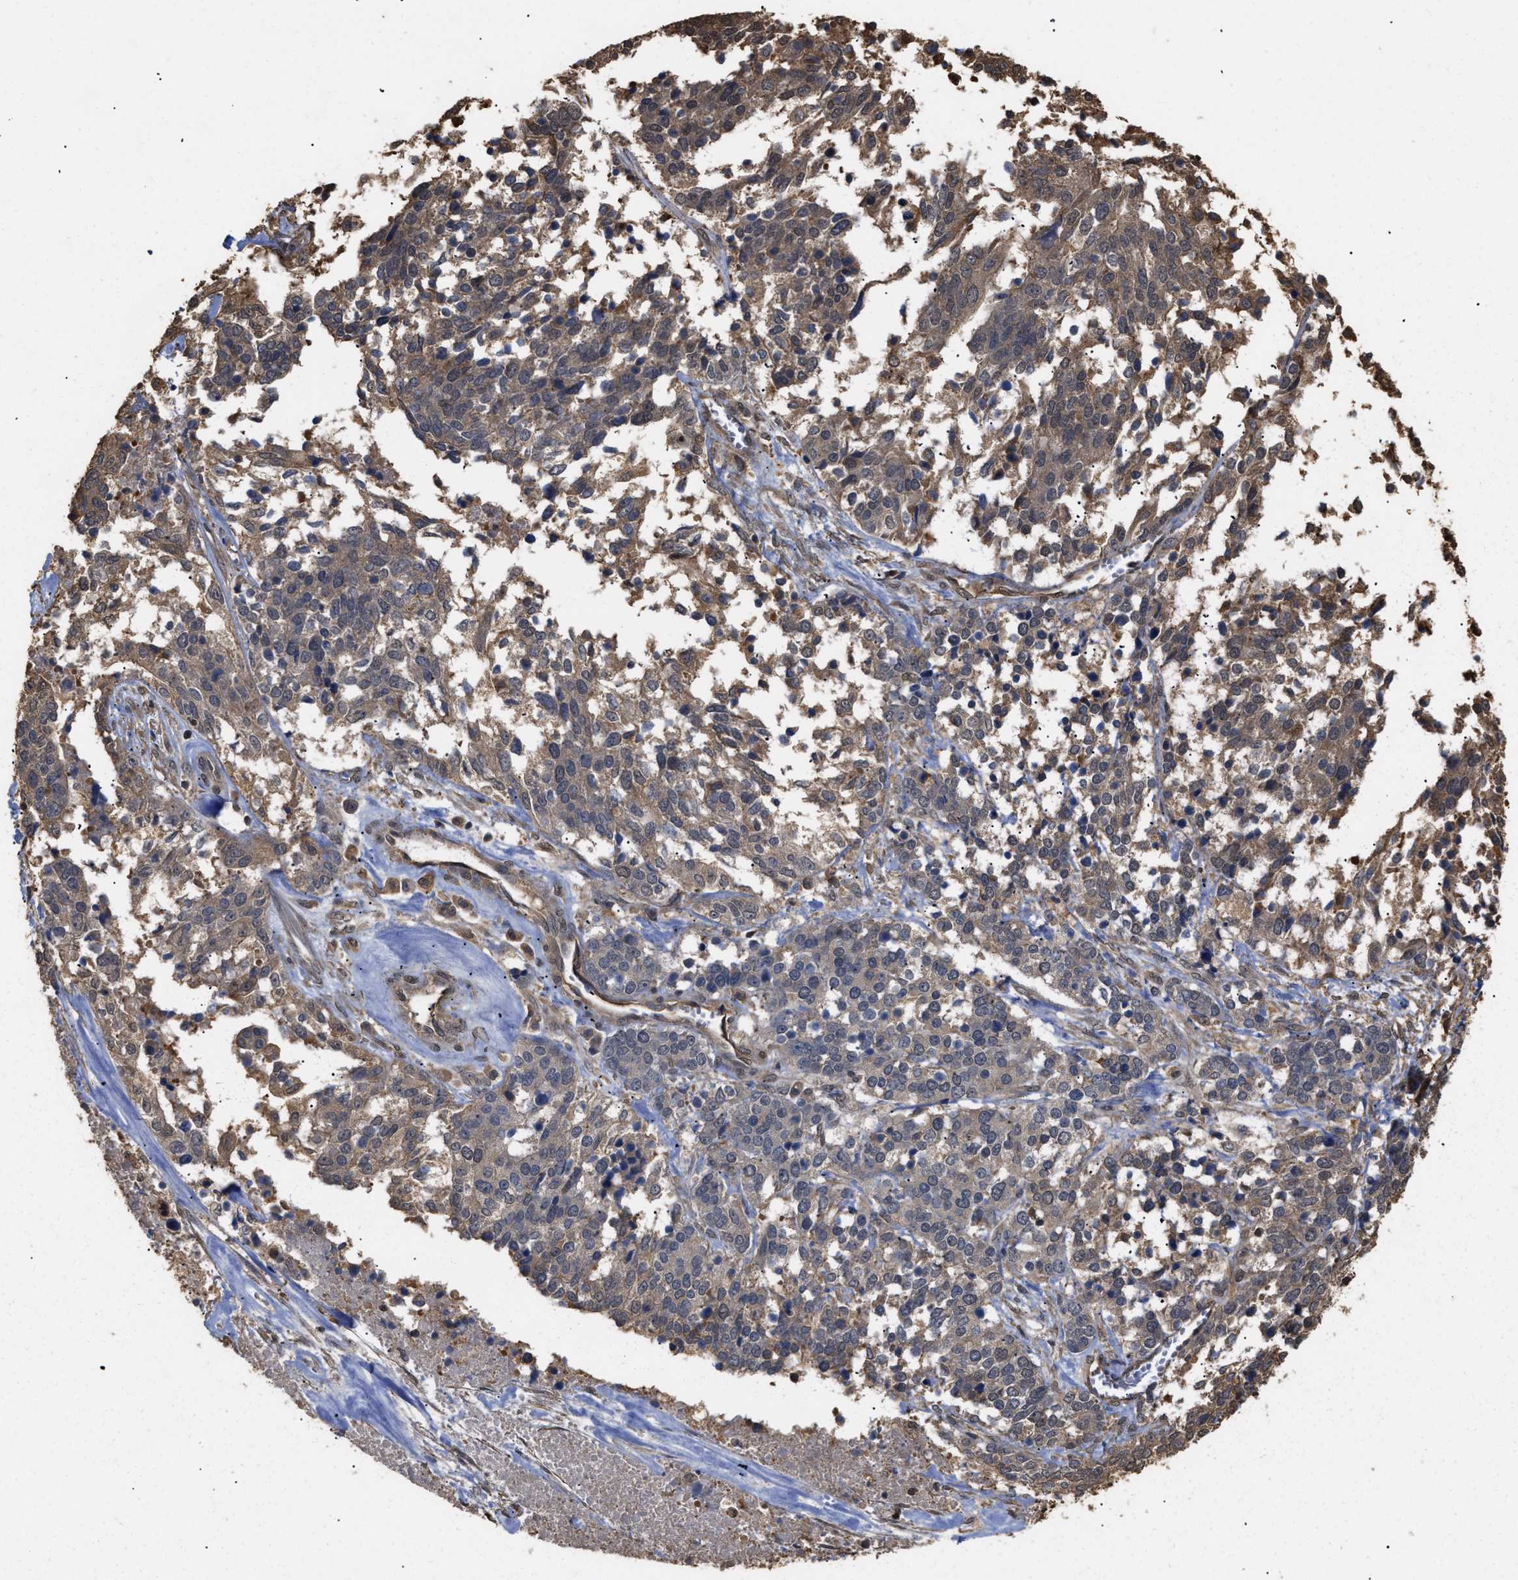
{"staining": {"intensity": "moderate", "quantity": ">75%", "location": "cytoplasmic/membranous"}, "tissue": "ovarian cancer", "cell_type": "Tumor cells", "image_type": "cancer", "snomed": [{"axis": "morphology", "description": "Cystadenocarcinoma, serous, NOS"}, {"axis": "topography", "description": "Ovary"}], "caption": "Human serous cystadenocarcinoma (ovarian) stained for a protein (brown) displays moderate cytoplasmic/membranous positive positivity in about >75% of tumor cells.", "gene": "CALM1", "patient": {"sex": "female", "age": 44}}